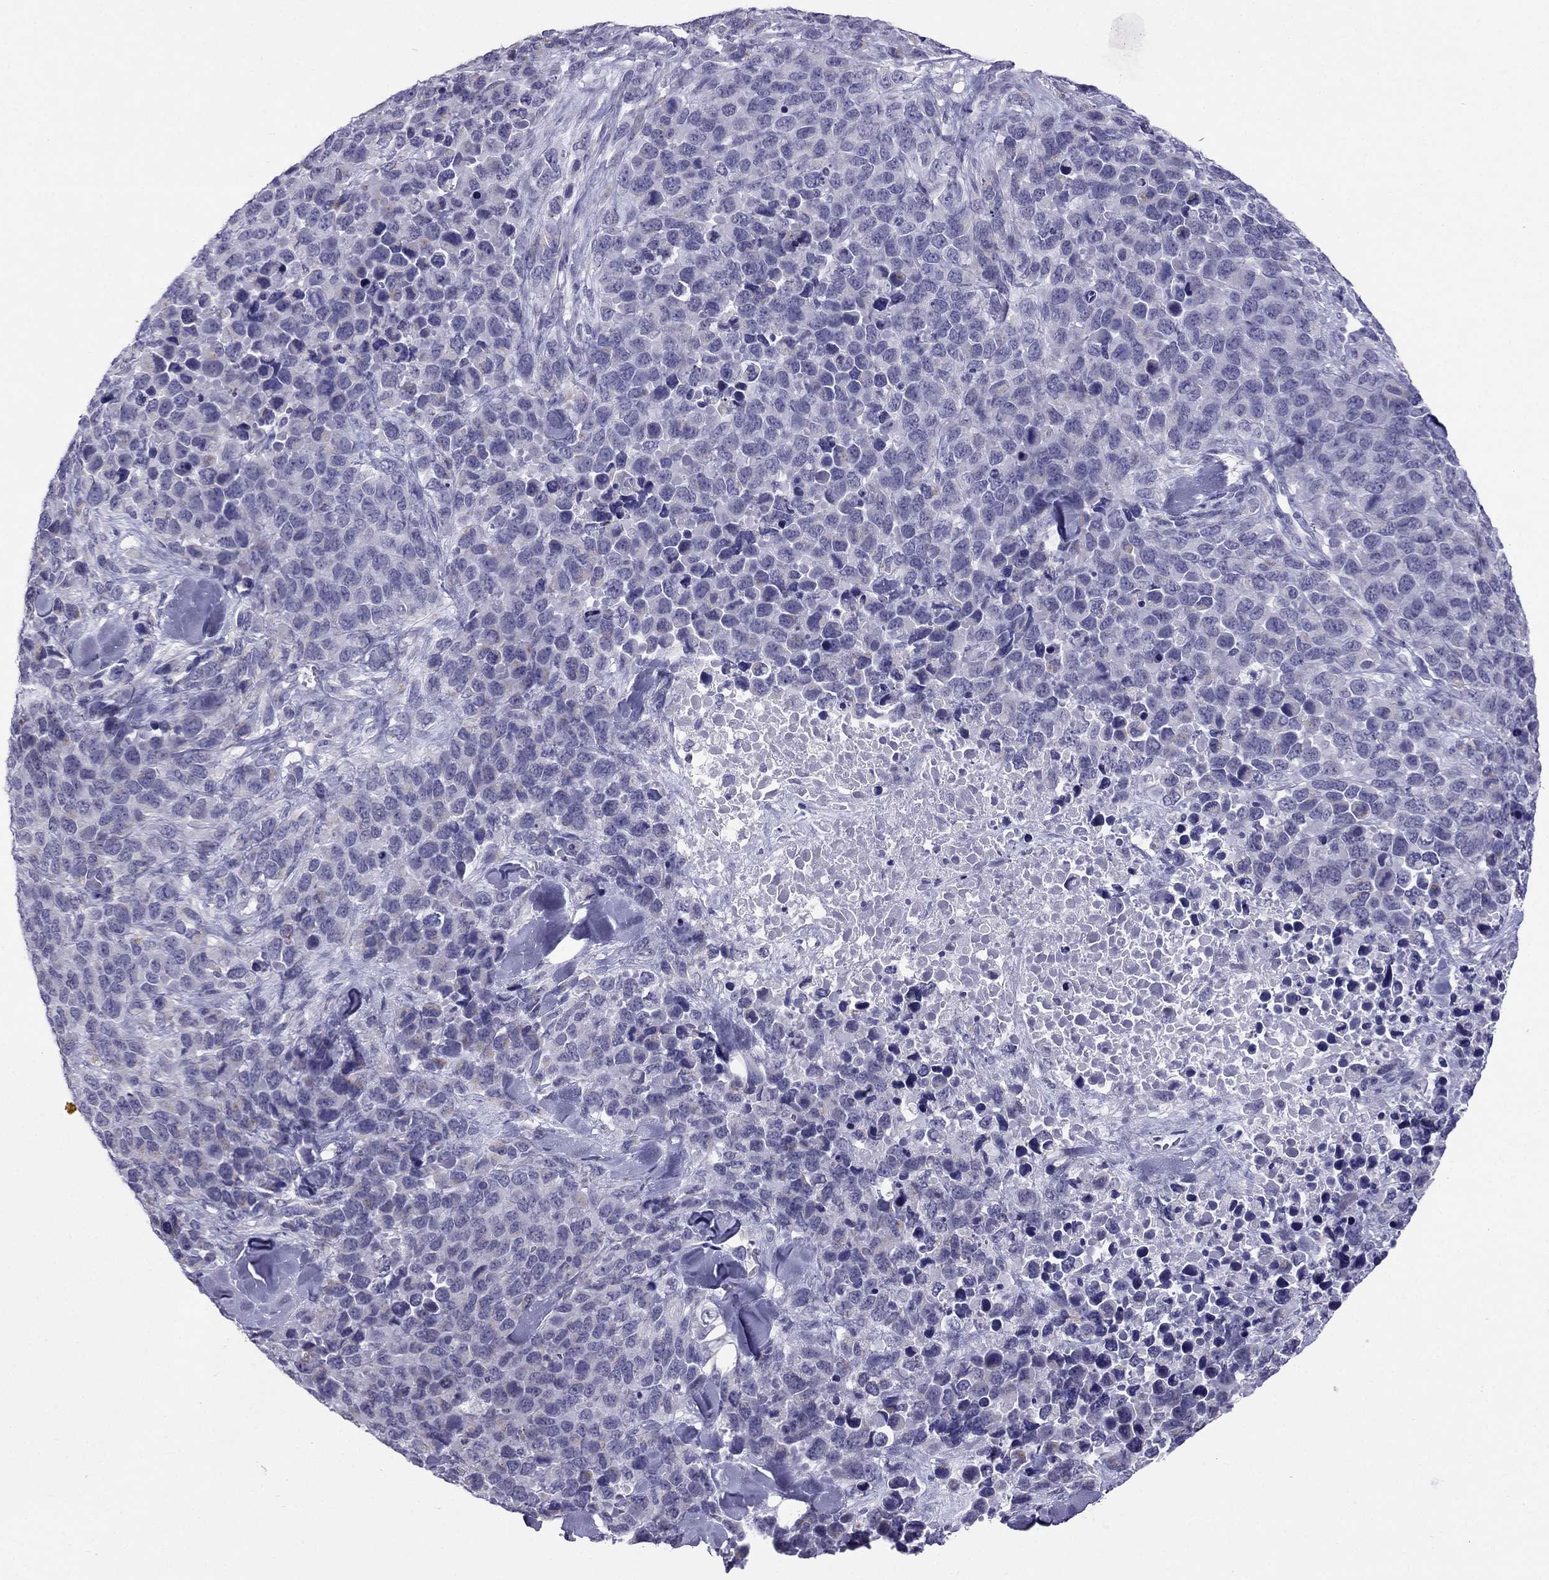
{"staining": {"intensity": "negative", "quantity": "none", "location": "none"}, "tissue": "melanoma", "cell_type": "Tumor cells", "image_type": "cancer", "snomed": [{"axis": "morphology", "description": "Malignant melanoma, Metastatic site"}, {"axis": "topography", "description": "Skin"}], "caption": "Immunohistochemistry (IHC) of human malignant melanoma (metastatic site) demonstrates no expression in tumor cells. (DAB (3,3'-diaminobenzidine) immunohistochemistry (IHC), high magnification).", "gene": "CROCC2", "patient": {"sex": "male", "age": 84}}